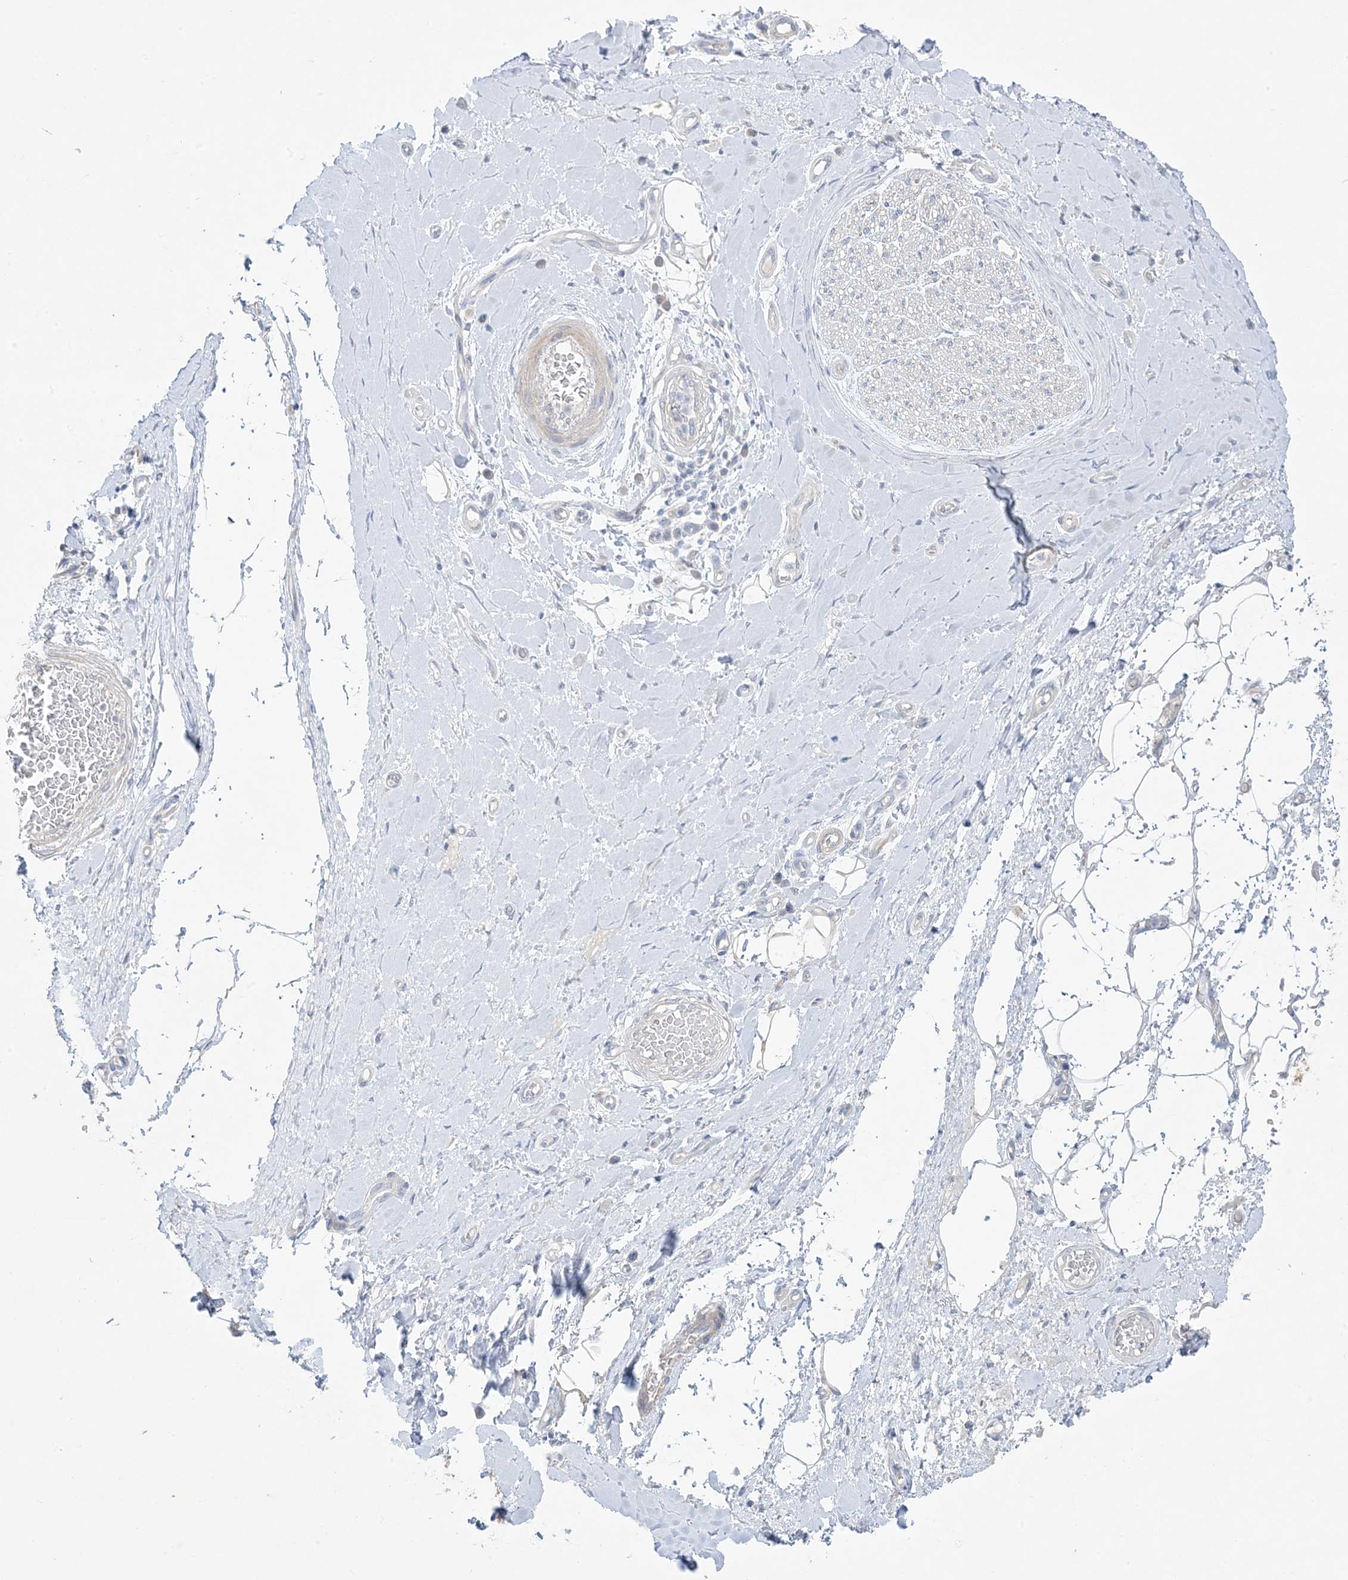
{"staining": {"intensity": "negative", "quantity": "none", "location": "none"}, "tissue": "adipose tissue", "cell_type": "Adipocytes", "image_type": "normal", "snomed": [{"axis": "morphology", "description": "Normal tissue, NOS"}, {"axis": "morphology", "description": "Adenocarcinoma, NOS"}, {"axis": "topography", "description": "Esophagus"}, {"axis": "topography", "description": "Stomach, upper"}, {"axis": "topography", "description": "Peripheral nerve tissue"}], "caption": "Adipose tissue was stained to show a protein in brown. There is no significant positivity in adipocytes. (DAB (3,3'-diaminobenzidine) IHC, high magnification).", "gene": "FAM184A", "patient": {"sex": "male", "age": 62}}